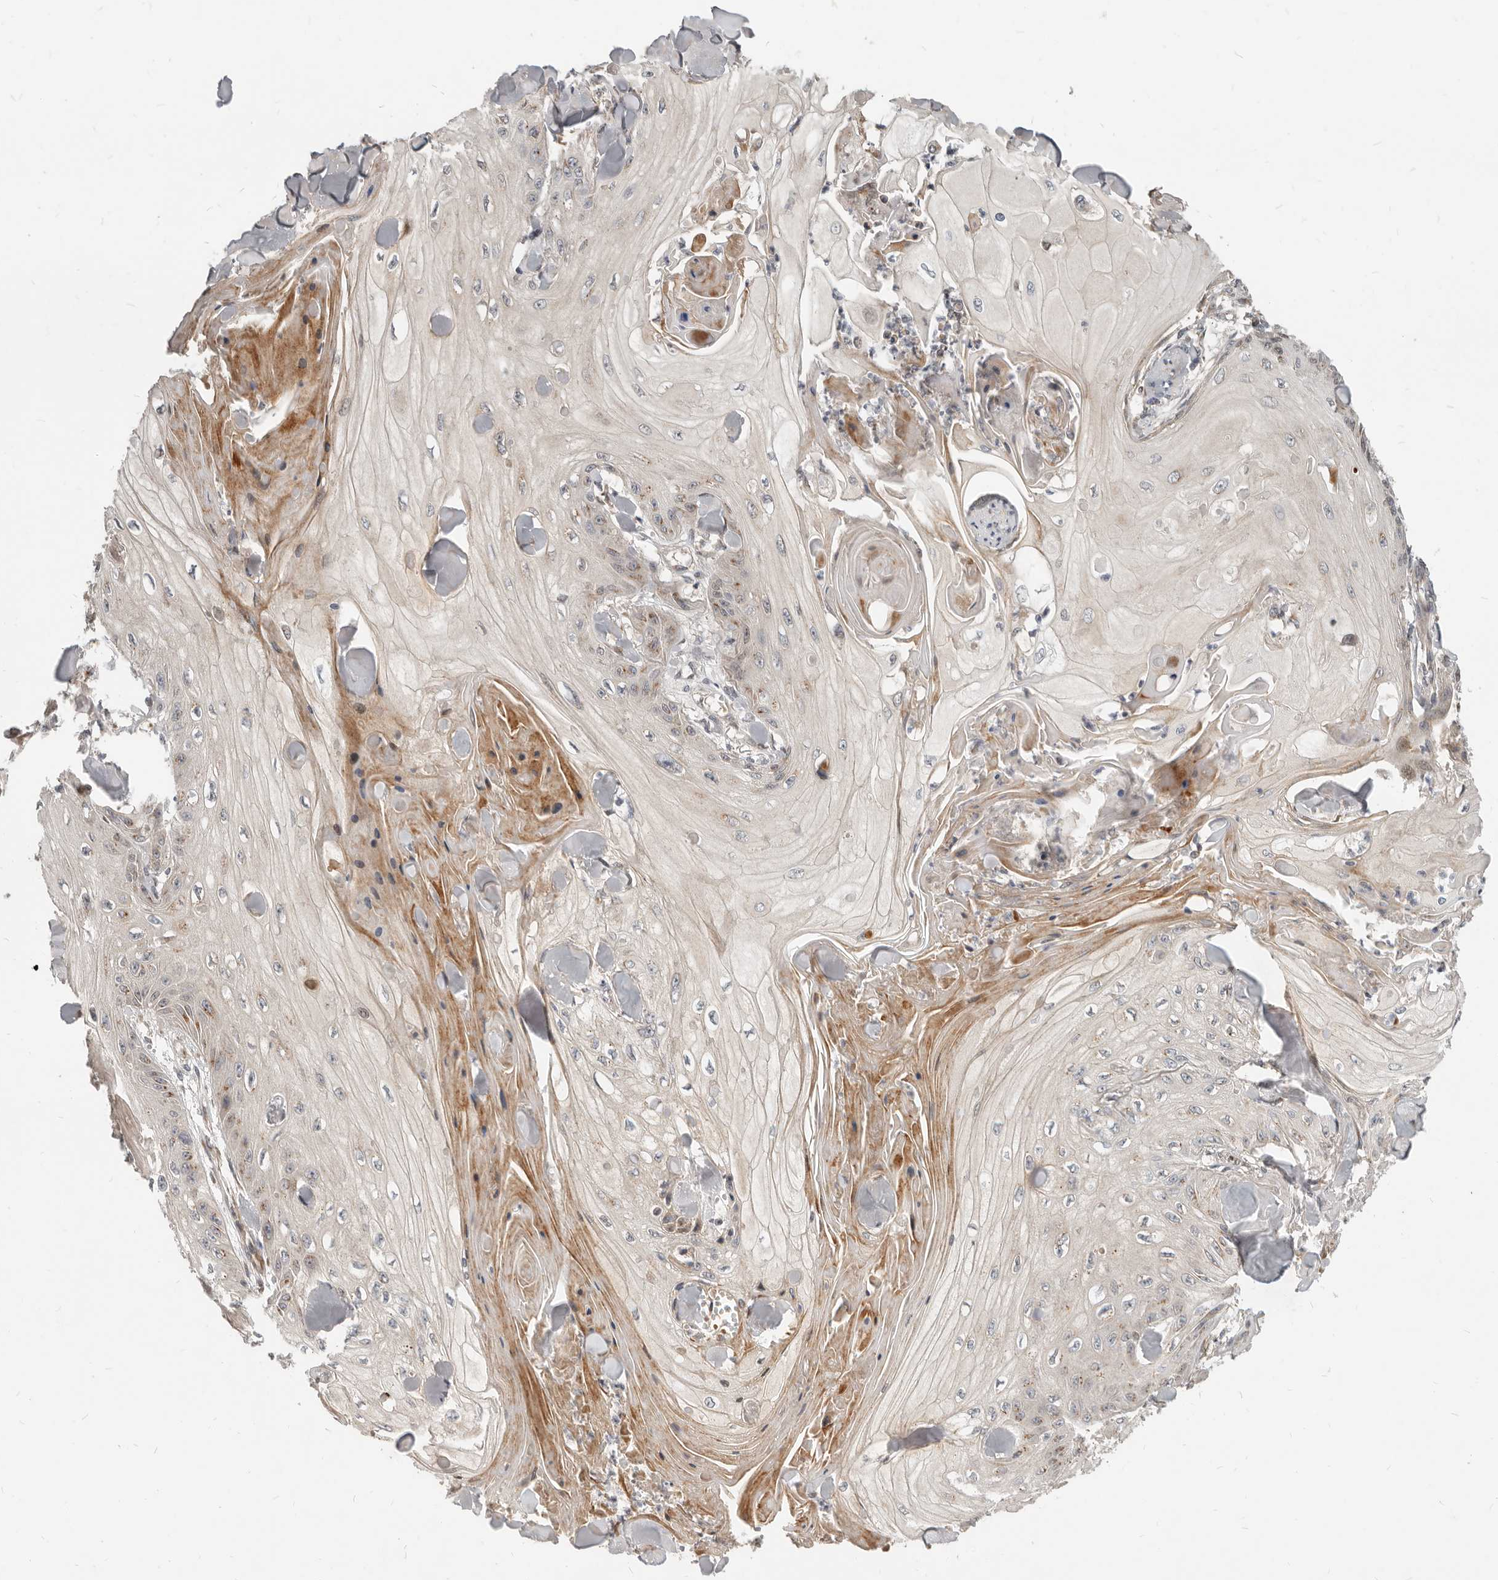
{"staining": {"intensity": "moderate", "quantity": "25%-75%", "location": "cytoplasmic/membranous"}, "tissue": "skin cancer", "cell_type": "Tumor cells", "image_type": "cancer", "snomed": [{"axis": "morphology", "description": "Squamous cell carcinoma, NOS"}, {"axis": "topography", "description": "Skin"}], "caption": "Squamous cell carcinoma (skin) tissue displays moderate cytoplasmic/membranous staining in about 25%-75% of tumor cells", "gene": "NPY4R", "patient": {"sex": "male", "age": 74}}